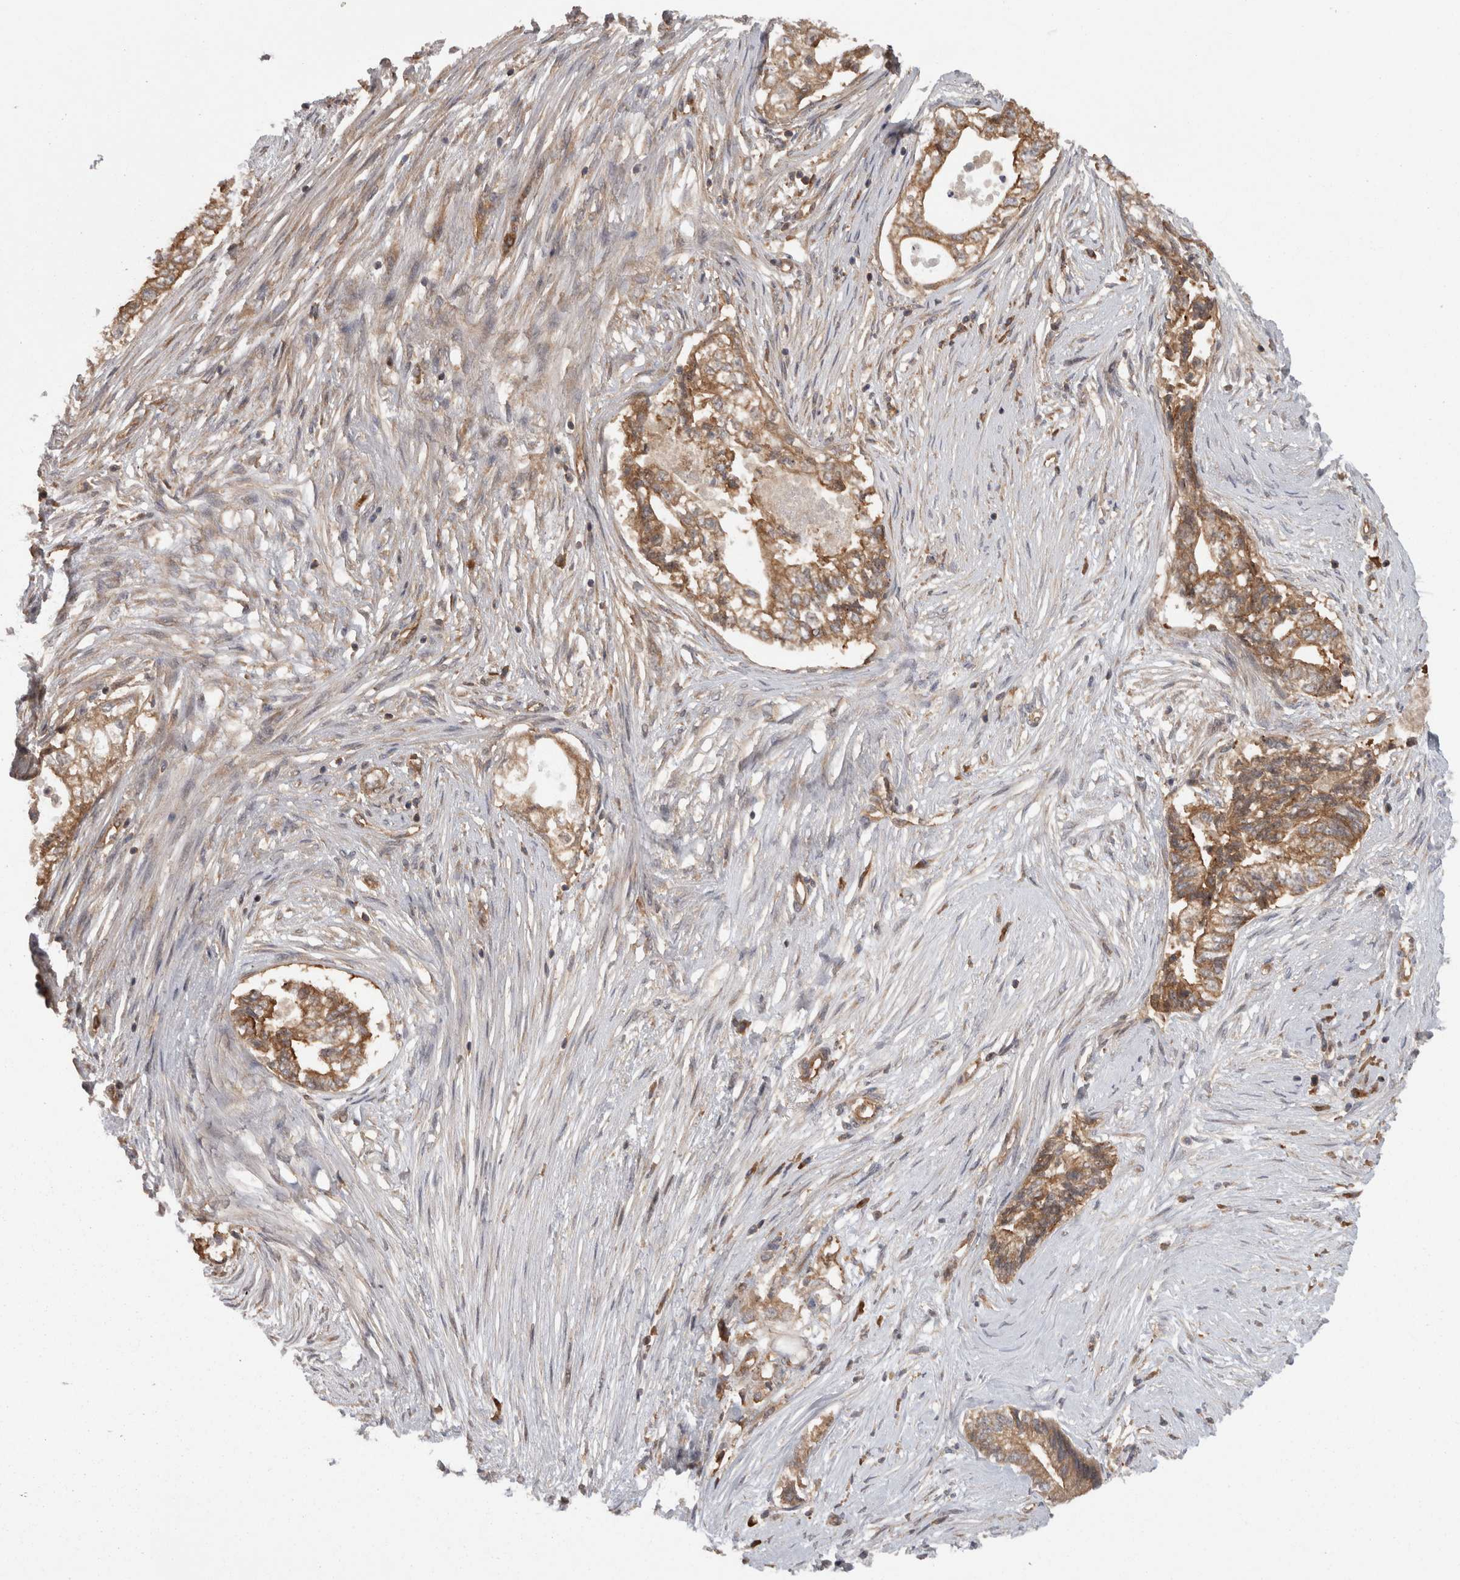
{"staining": {"intensity": "moderate", "quantity": ">75%", "location": "cytoplasmic/membranous"}, "tissue": "pancreatic cancer", "cell_type": "Tumor cells", "image_type": "cancer", "snomed": [{"axis": "morphology", "description": "Adenocarcinoma, NOS"}, {"axis": "topography", "description": "Pancreas"}], "caption": "Tumor cells show medium levels of moderate cytoplasmic/membranous positivity in about >75% of cells in human pancreatic adenocarcinoma.", "gene": "SMCR8", "patient": {"sex": "male", "age": 72}}